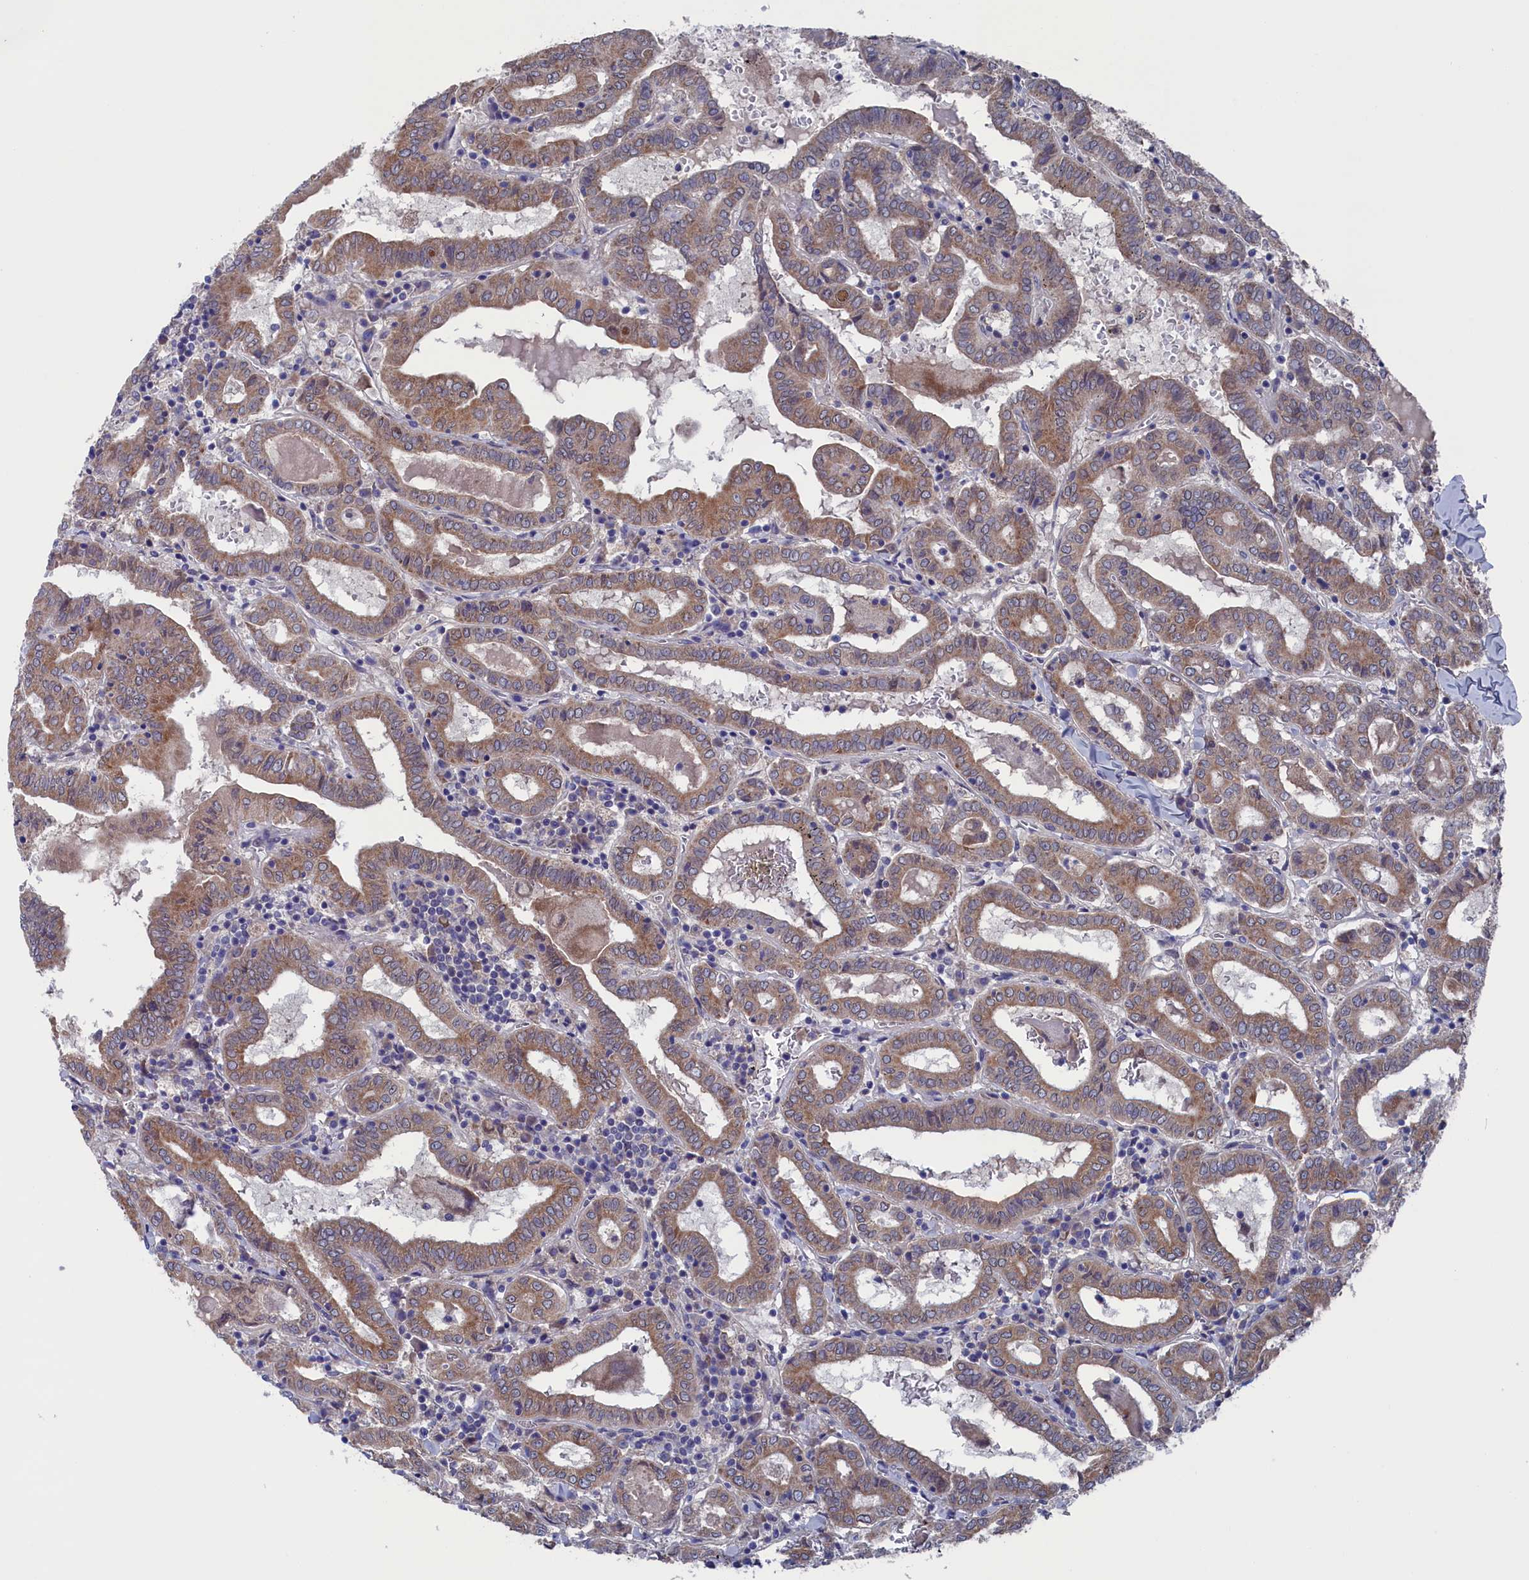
{"staining": {"intensity": "moderate", "quantity": ">75%", "location": "cytoplasmic/membranous"}, "tissue": "thyroid cancer", "cell_type": "Tumor cells", "image_type": "cancer", "snomed": [{"axis": "morphology", "description": "Papillary adenocarcinoma, NOS"}, {"axis": "topography", "description": "Thyroid gland"}], "caption": "Moderate cytoplasmic/membranous protein staining is identified in about >75% of tumor cells in thyroid papillary adenocarcinoma.", "gene": "SPATA13", "patient": {"sex": "female", "age": 72}}